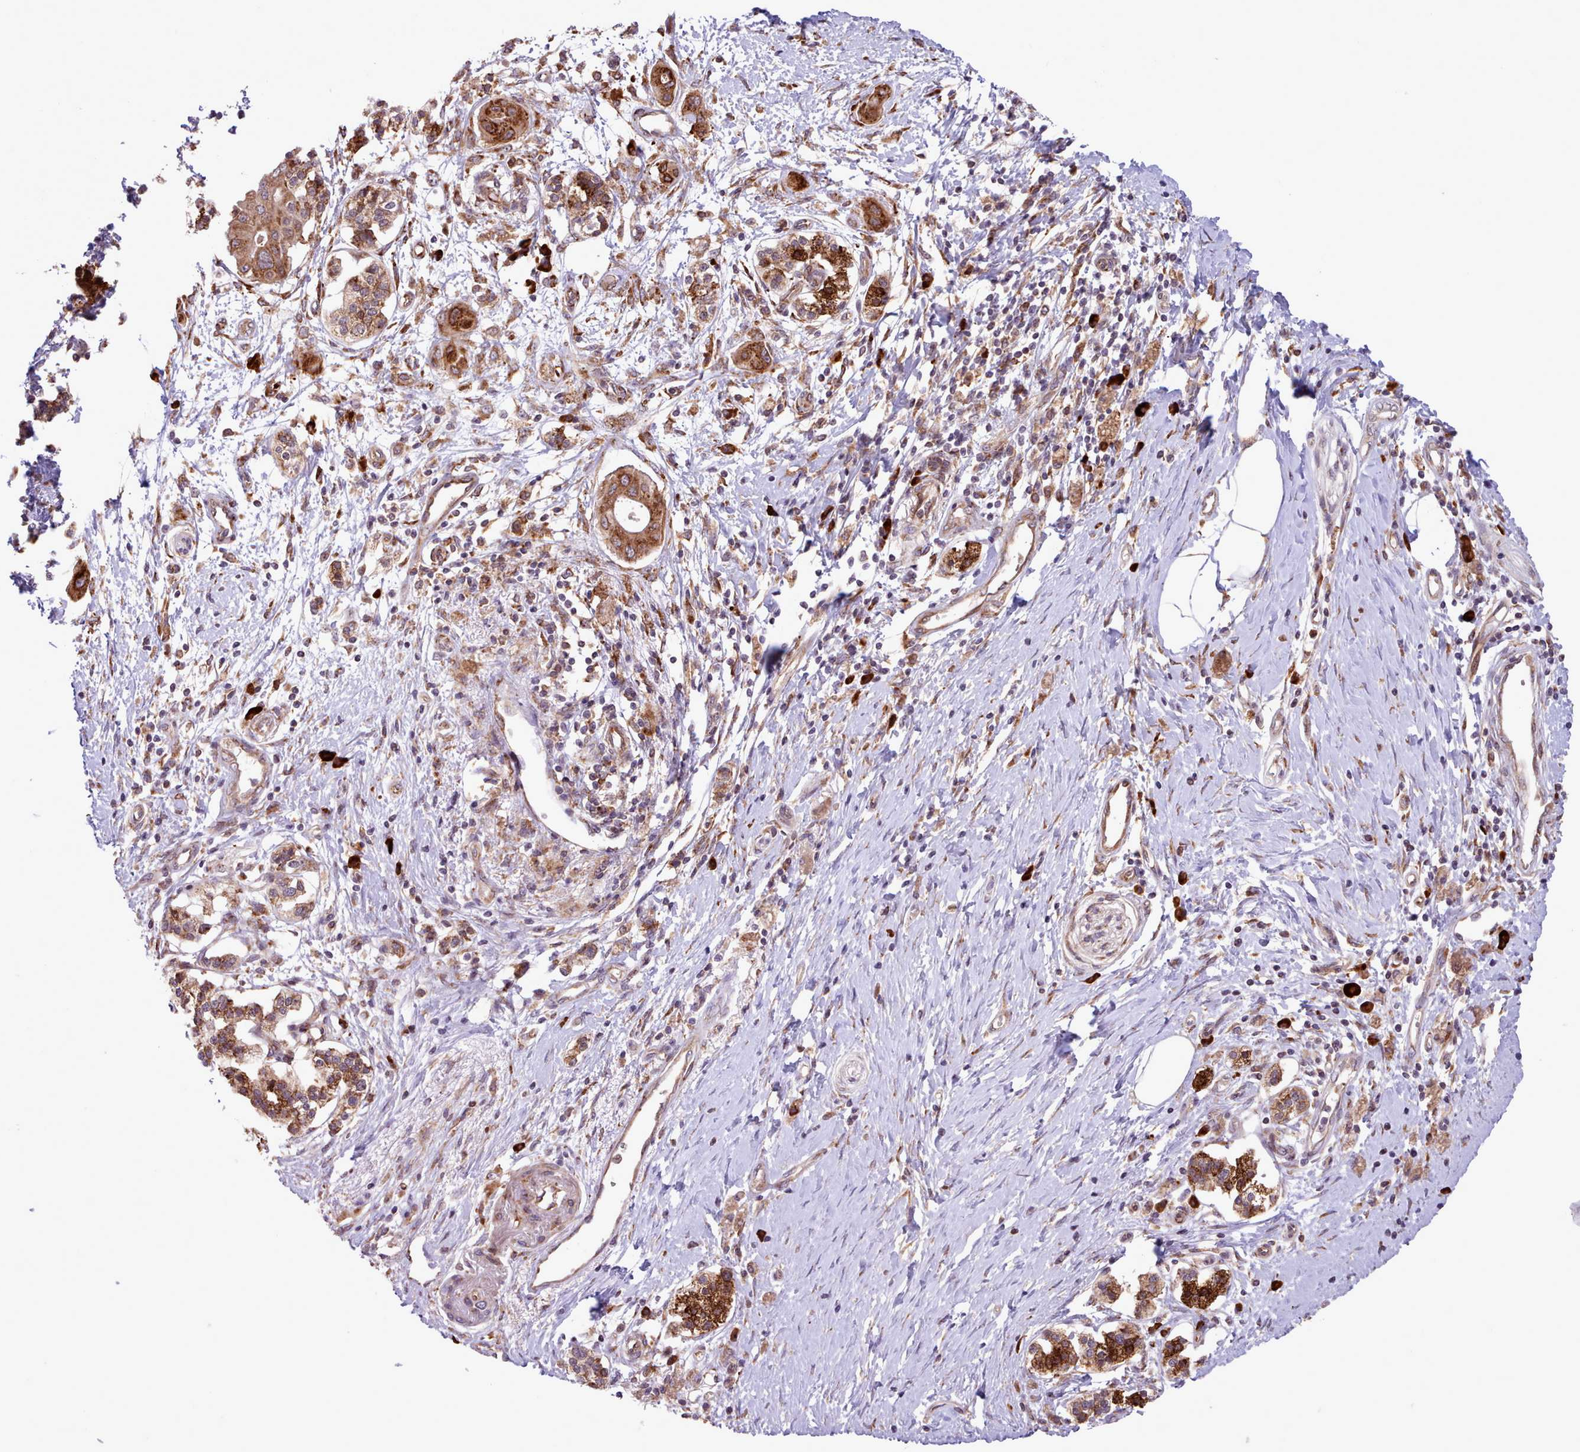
{"staining": {"intensity": "strong", "quantity": ">75%", "location": "cytoplasmic/membranous"}, "tissue": "pancreatic cancer", "cell_type": "Tumor cells", "image_type": "cancer", "snomed": [{"axis": "morphology", "description": "Adenocarcinoma, NOS"}, {"axis": "topography", "description": "Pancreas"}], "caption": "Human pancreatic cancer (adenocarcinoma) stained with a brown dye demonstrates strong cytoplasmic/membranous positive staining in about >75% of tumor cells.", "gene": "TTLL3", "patient": {"sex": "male", "age": 68}}